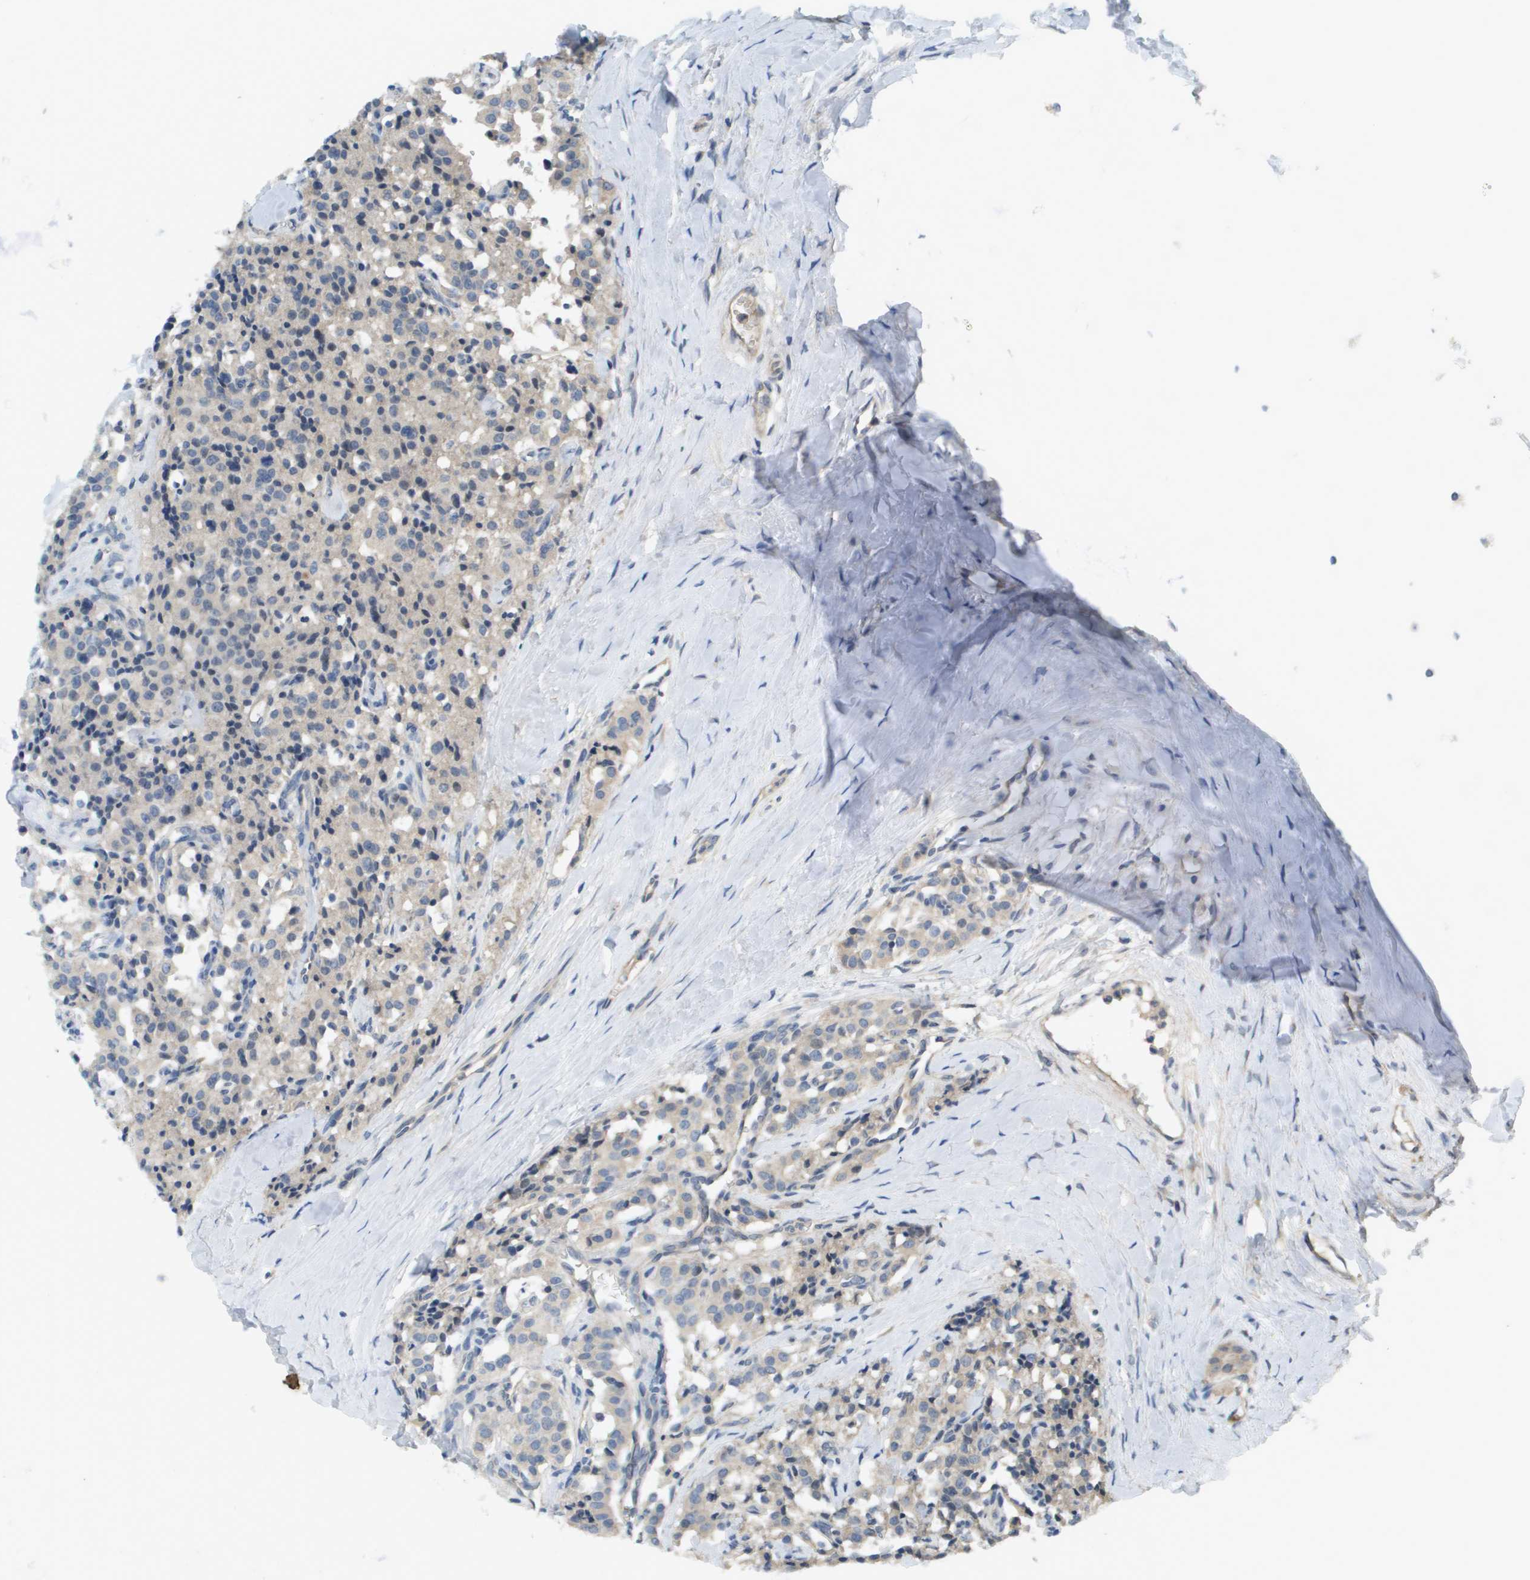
{"staining": {"intensity": "weak", "quantity": "<25%", "location": "cytoplasmic/membranous"}, "tissue": "carcinoid", "cell_type": "Tumor cells", "image_type": "cancer", "snomed": [{"axis": "morphology", "description": "Carcinoid, malignant, NOS"}, {"axis": "topography", "description": "Lung"}], "caption": "Malignant carcinoid was stained to show a protein in brown. There is no significant positivity in tumor cells. The staining is performed using DAB brown chromogen with nuclei counter-stained in using hematoxylin.", "gene": "KRT23", "patient": {"sex": "male", "age": 30}}